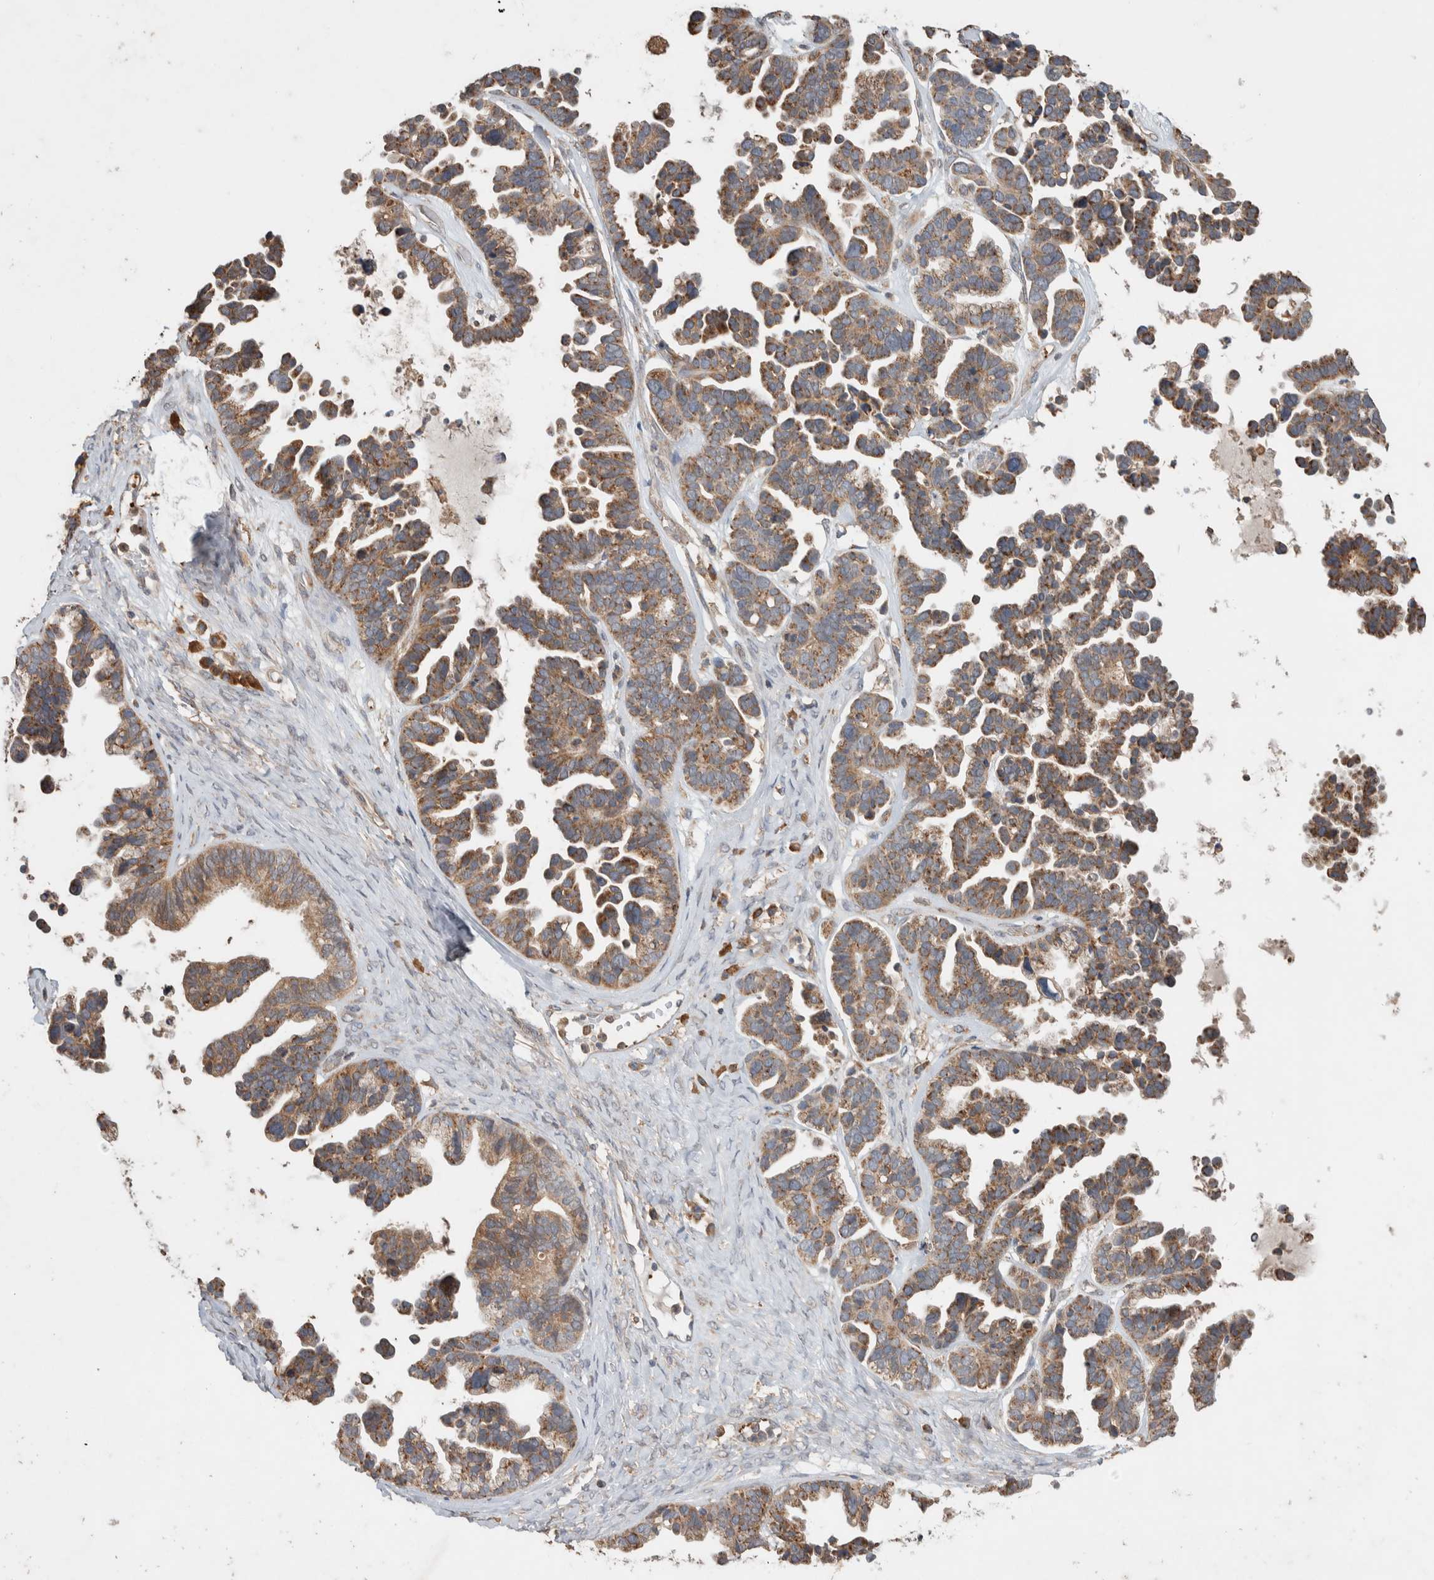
{"staining": {"intensity": "moderate", "quantity": ">75%", "location": "cytoplasmic/membranous"}, "tissue": "ovarian cancer", "cell_type": "Tumor cells", "image_type": "cancer", "snomed": [{"axis": "morphology", "description": "Cystadenocarcinoma, serous, NOS"}, {"axis": "topography", "description": "Ovary"}], "caption": "Immunohistochemistry (DAB) staining of ovarian cancer exhibits moderate cytoplasmic/membranous protein positivity in approximately >75% of tumor cells. Nuclei are stained in blue.", "gene": "DEPTOR", "patient": {"sex": "female", "age": 56}}